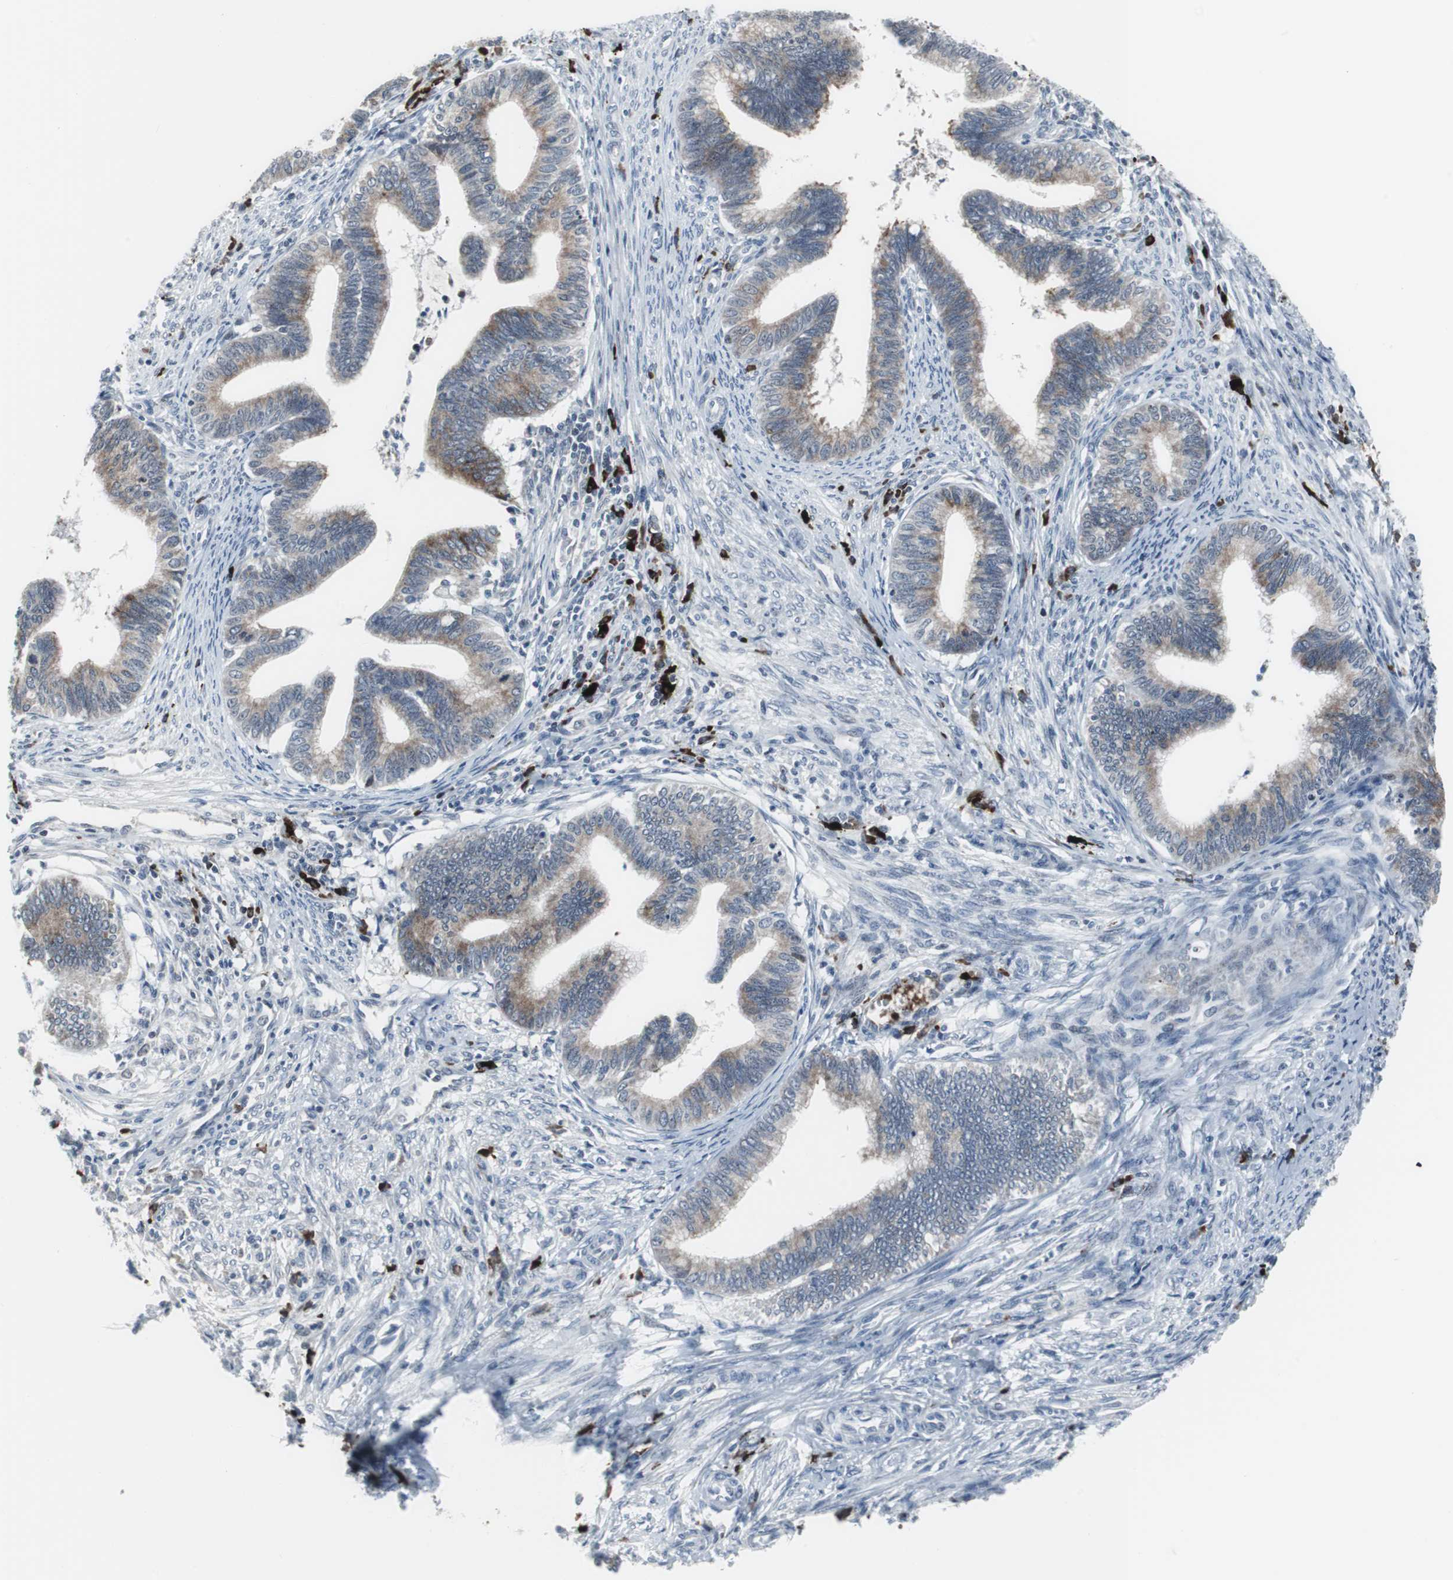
{"staining": {"intensity": "moderate", "quantity": ">75%", "location": "cytoplasmic/membranous"}, "tissue": "cervical cancer", "cell_type": "Tumor cells", "image_type": "cancer", "snomed": [{"axis": "morphology", "description": "Adenocarcinoma, NOS"}, {"axis": "topography", "description": "Cervix"}], "caption": "Protein expression analysis of human adenocarcinoma (cervical) reveals moderate cytoplasmic/membranous expression in approximately >75% of tumor cells. (Stains: DAB in brown, nuclei in blue, Microscopy: brightfield microscopy at high magnification).", "gene": "DOK1", "patient": {"sex": "female", "age": 36}}